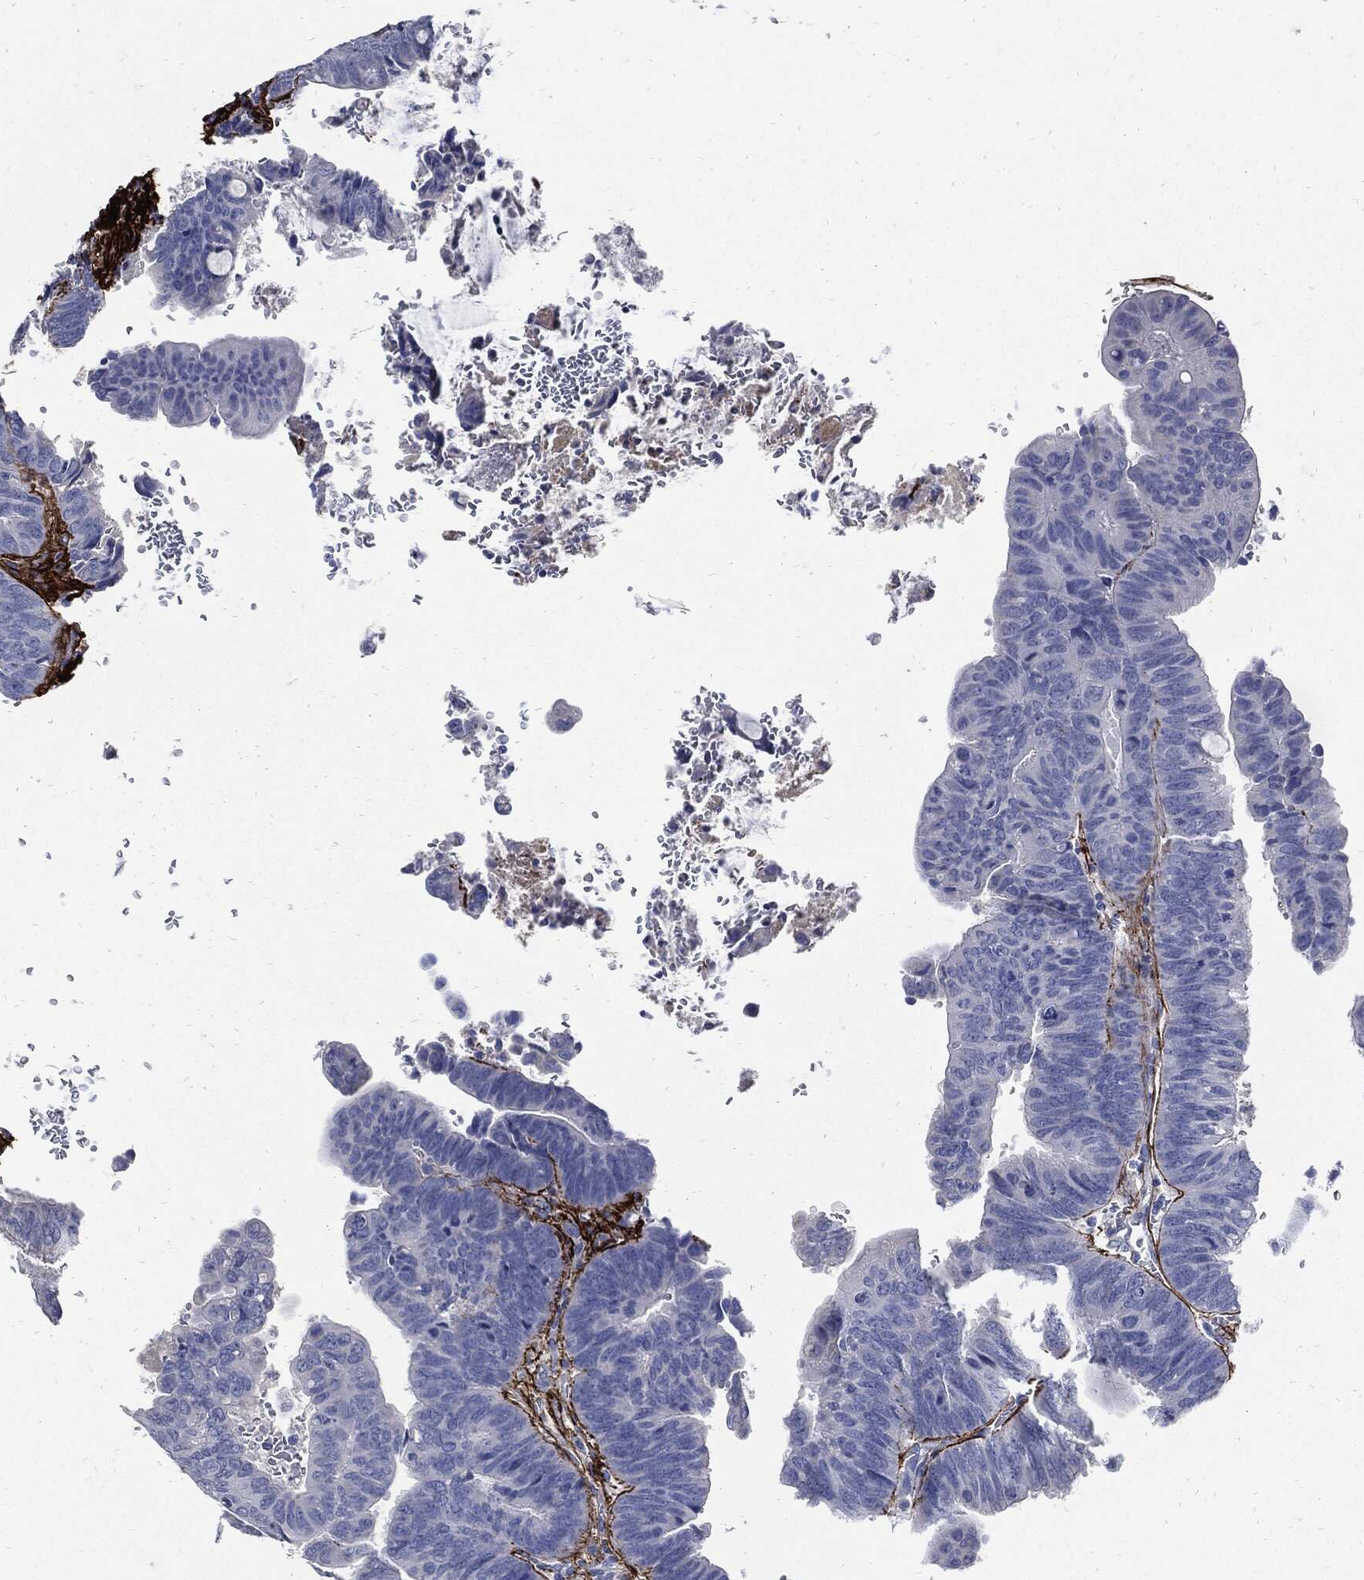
{"staining": {"intensity": "negative", "quantity": "none", "location": "none"}, "tissue": "colorectal cancer", "cell_type": "Tumor cells", "image_type": "cancer", "snomed": [{"axis": "morphology", "description": "Normal tissue, NOS"}, {"axis": "morphology", "description": "Adenocarcinoma, NOS"}, {"axis": "topography", "description": "Rectum"}], "caption": "An image of human adenocarcinoma (colorectal) is negative for staining in tumor cells. The staining is performed using DAB brown chromogen with nuclei counter-stained in using hematoxylin.", "gene": "FBN1", "patient": {"sex": "male", "age": 92}}